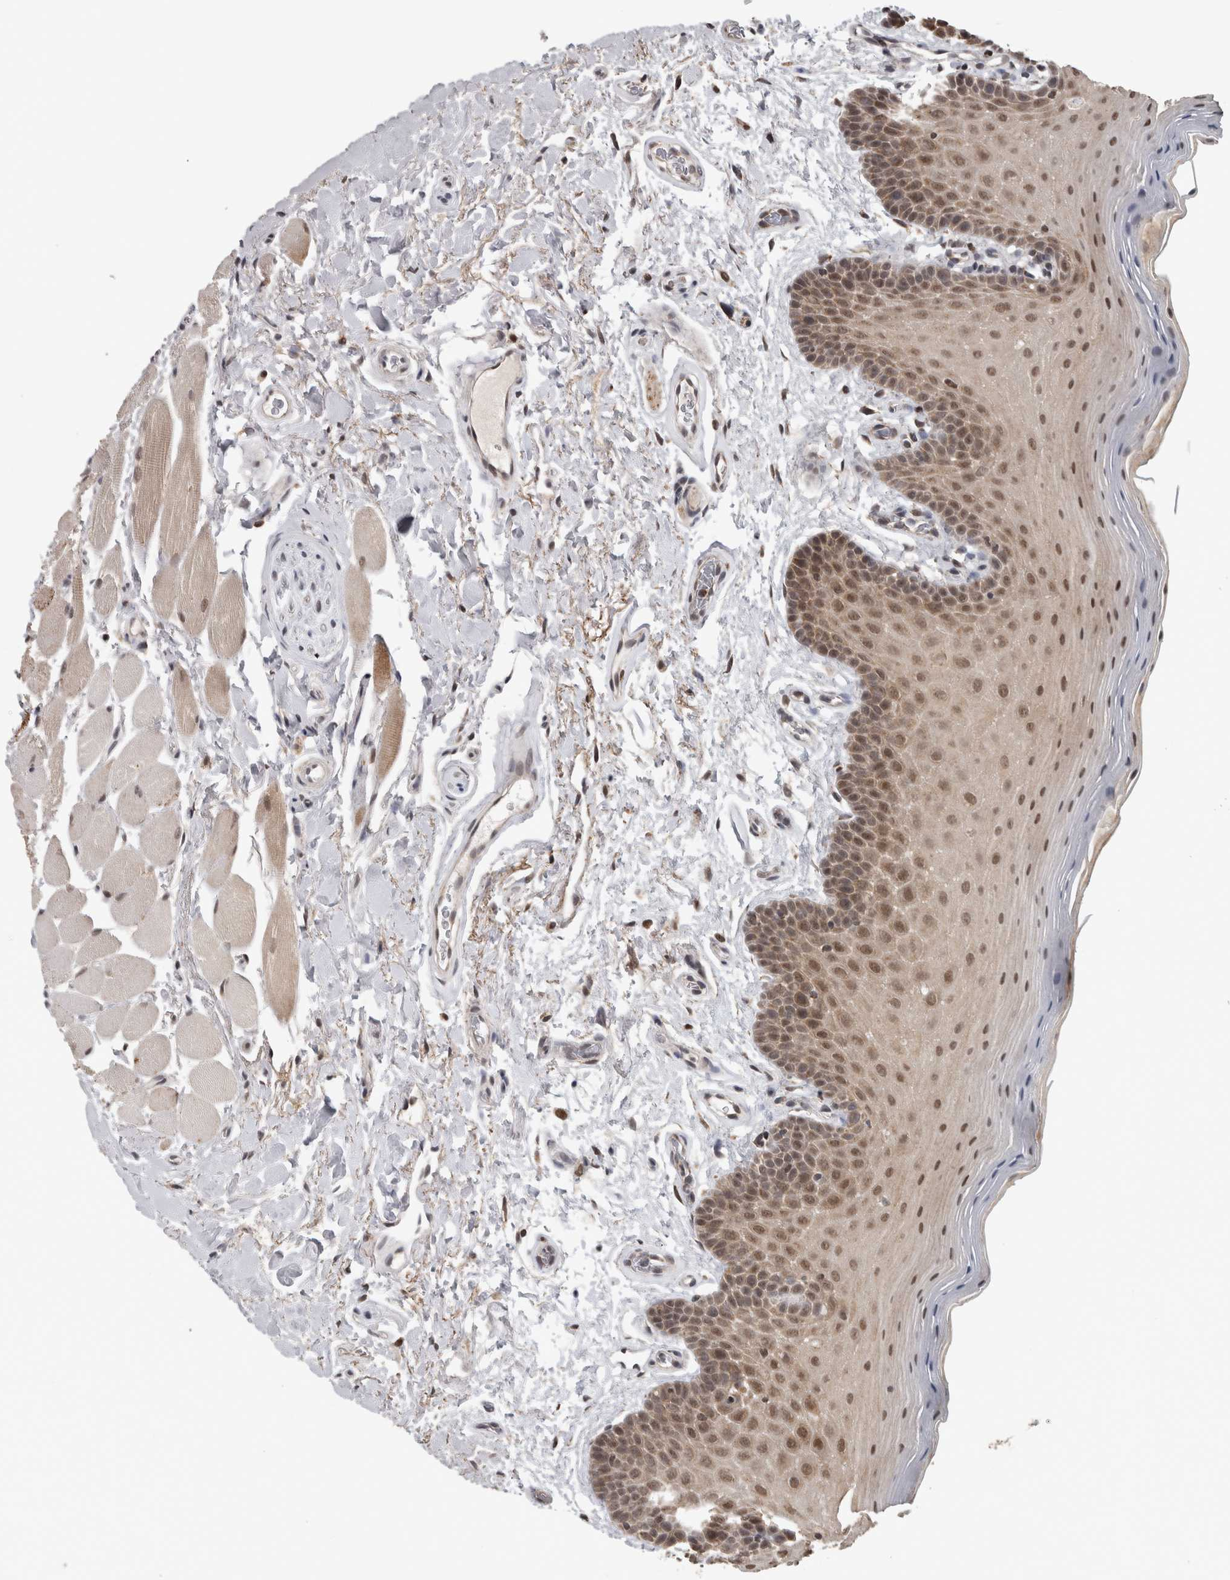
{"staining": {"intensity": "moderate", "quantity": ">75%", "location": "nuclear"}, "tissue": "oral mucosa", "cell_type": "Squamous epithelial cells", "image_type": "normal", "snomed": [{"axis": "morphology", "description": "Normal tissue, NOS"}, {"axis": "topography", "description": "Oral tissue"}], "caption": "About >75% of squamous epithelial cells in benign oral mucosa reveal moderate nuclear protein positivity as visualized by brown immunohistochemical staining.", "gene": "OR2K2", "patient": {"sex": "male", "age": 62}}